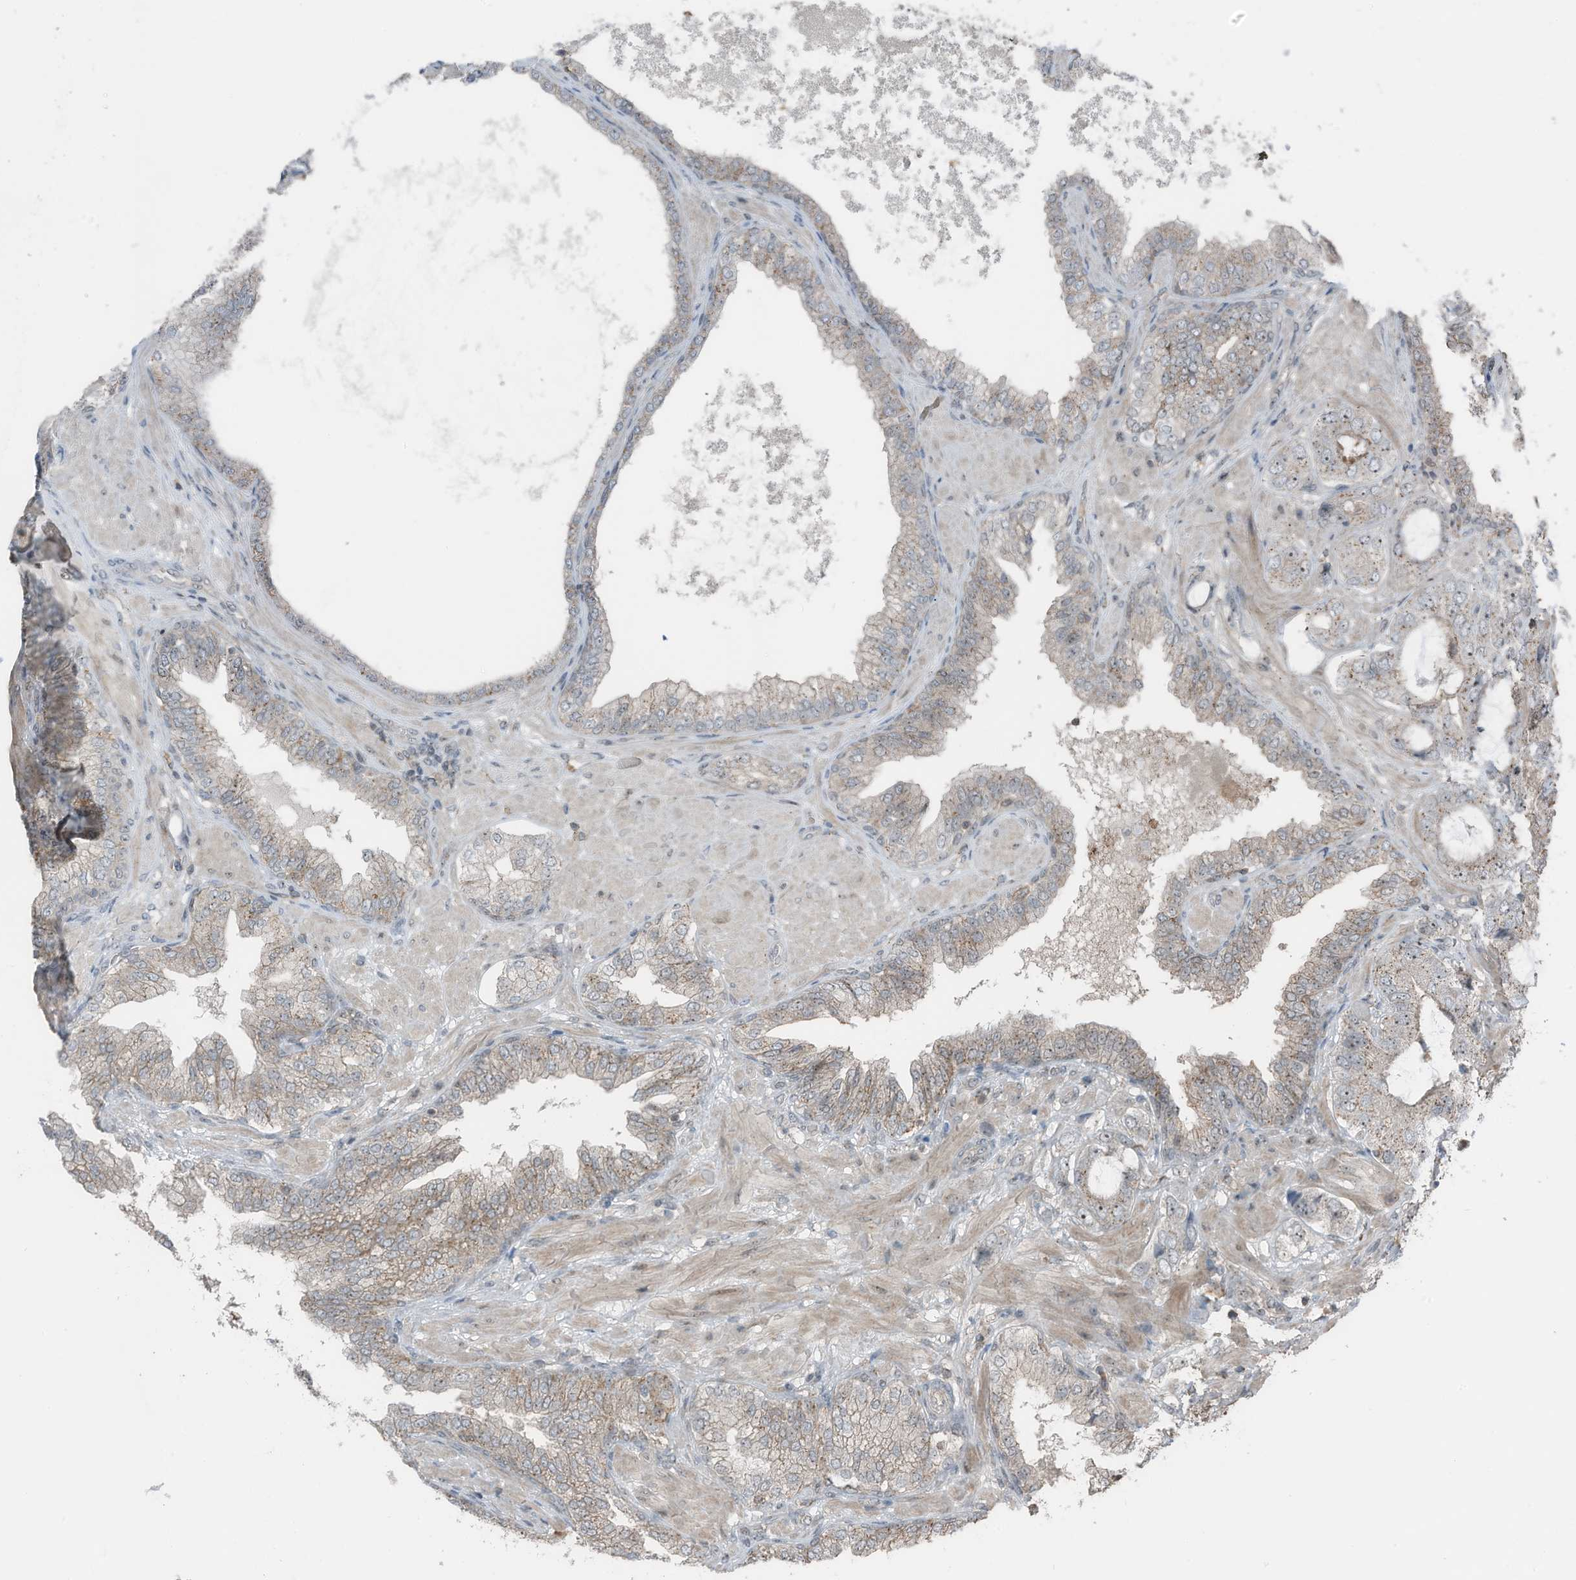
{"staining": {"intensity": "moderate", "quantity": "25%-75%", "location": "cytoplasmic/membranous,nuclear"}, "tissue": "prostate cancer", "cell_type": "Tumor cells", "image_type": "cancer", "snomed": [{"axis": "morphology", "description": "Adenocarcinoma, High grade"}, {"axis": "topography", "description": "Prostate"}], "caption": "The immunohistochemical stain highlights moderate cytoplasmic/membranous and nuclear positivity in tumor cells of high-grade adenocarcinoma (prostate) tissue.", "gene": "UTP3", "patient": {"sex": "male", "age": 59}}